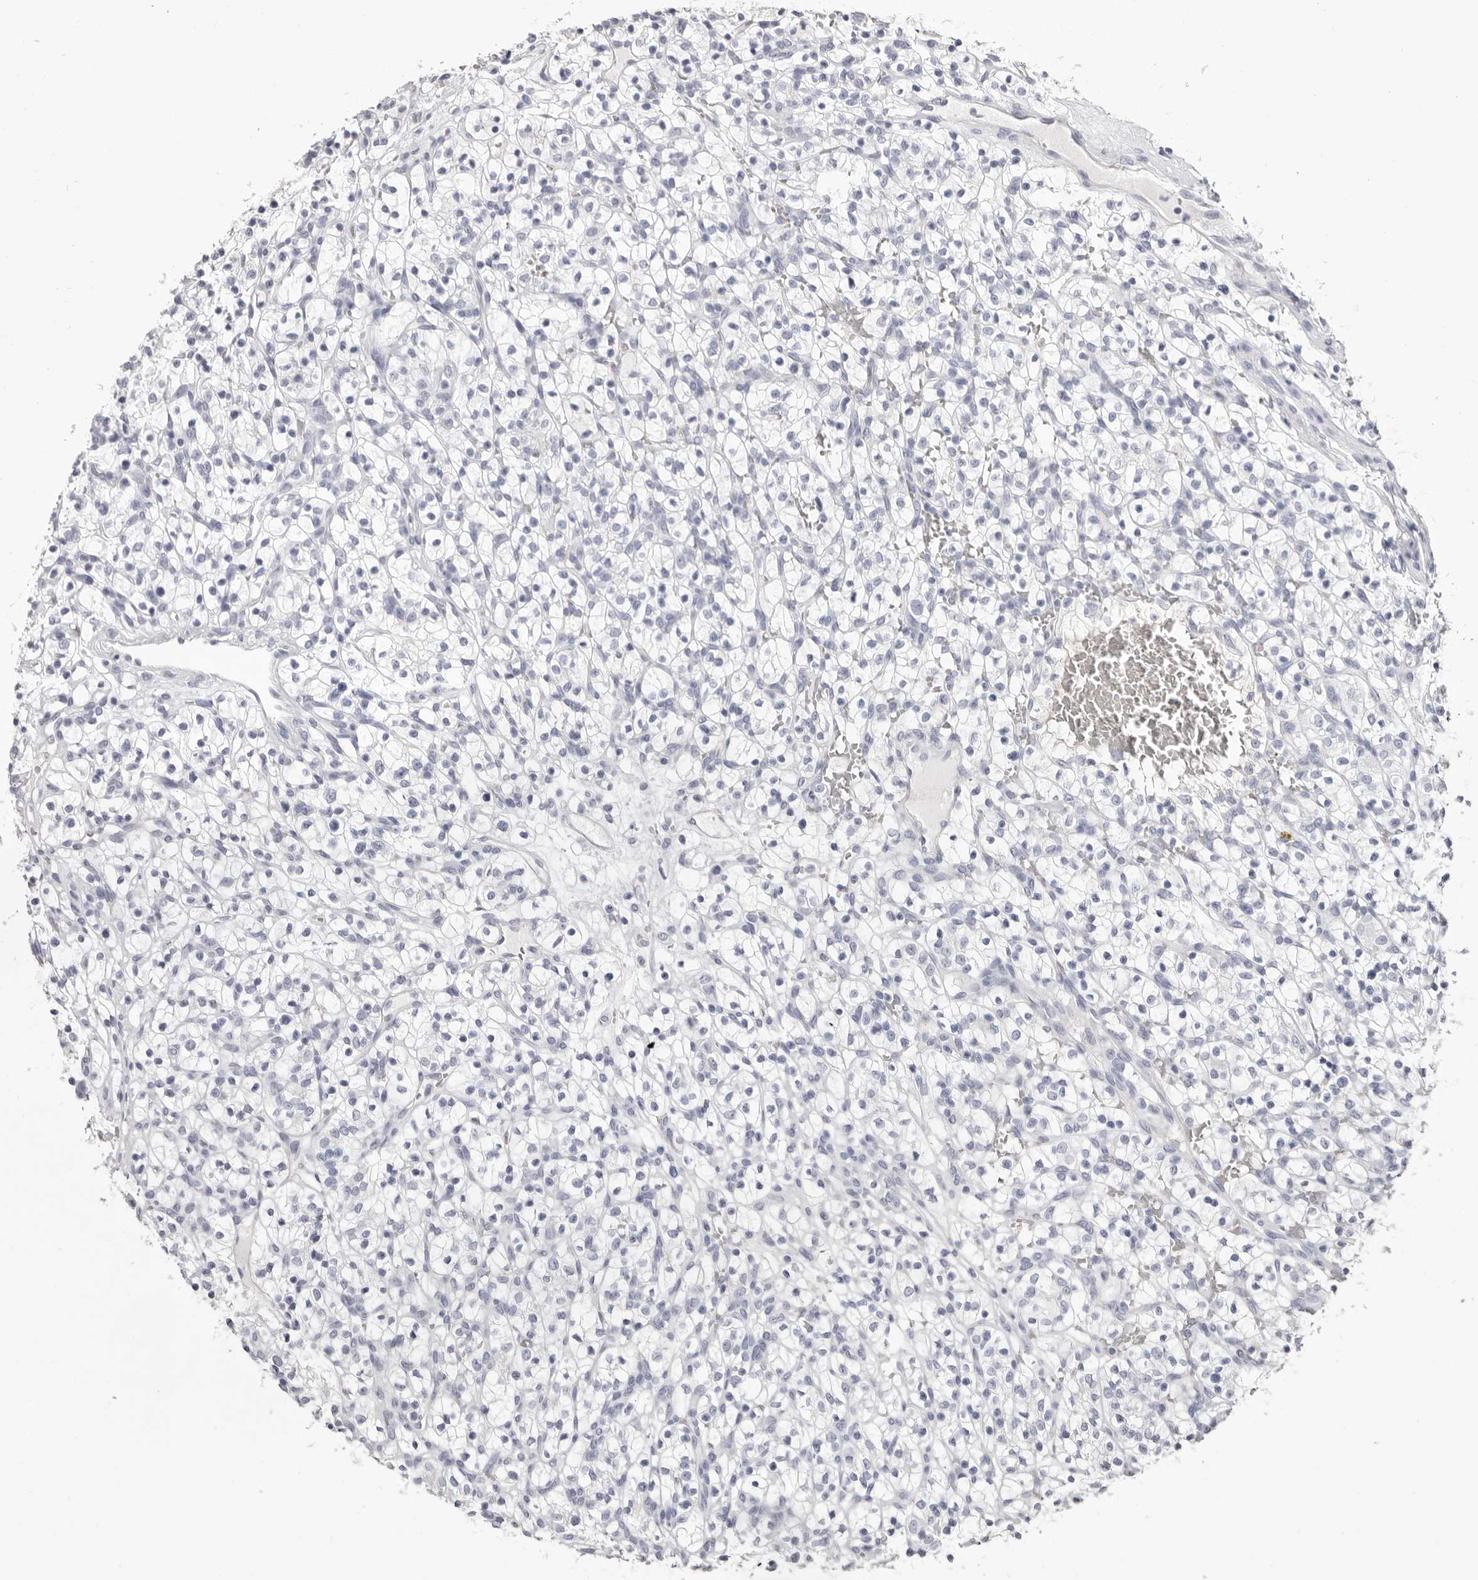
{"staining": {"intensity": "negative", "quantity": "none", "location": "none"}, "tissue": "renal cancer", "cell_type": "Tumor cells", "image_type": "cancer", "snomed": [{"axis": "morphology", "description": "Adenocarcinoma, NOS"}, {"axis": "topography", "description": "Kidney"}], "caption": "Immunohistochemical staining of human renal cancer demonstrates no significant positivity in tumor cells.", "gene": "LPO", "patient": {"sex": "female", "age": 57}}